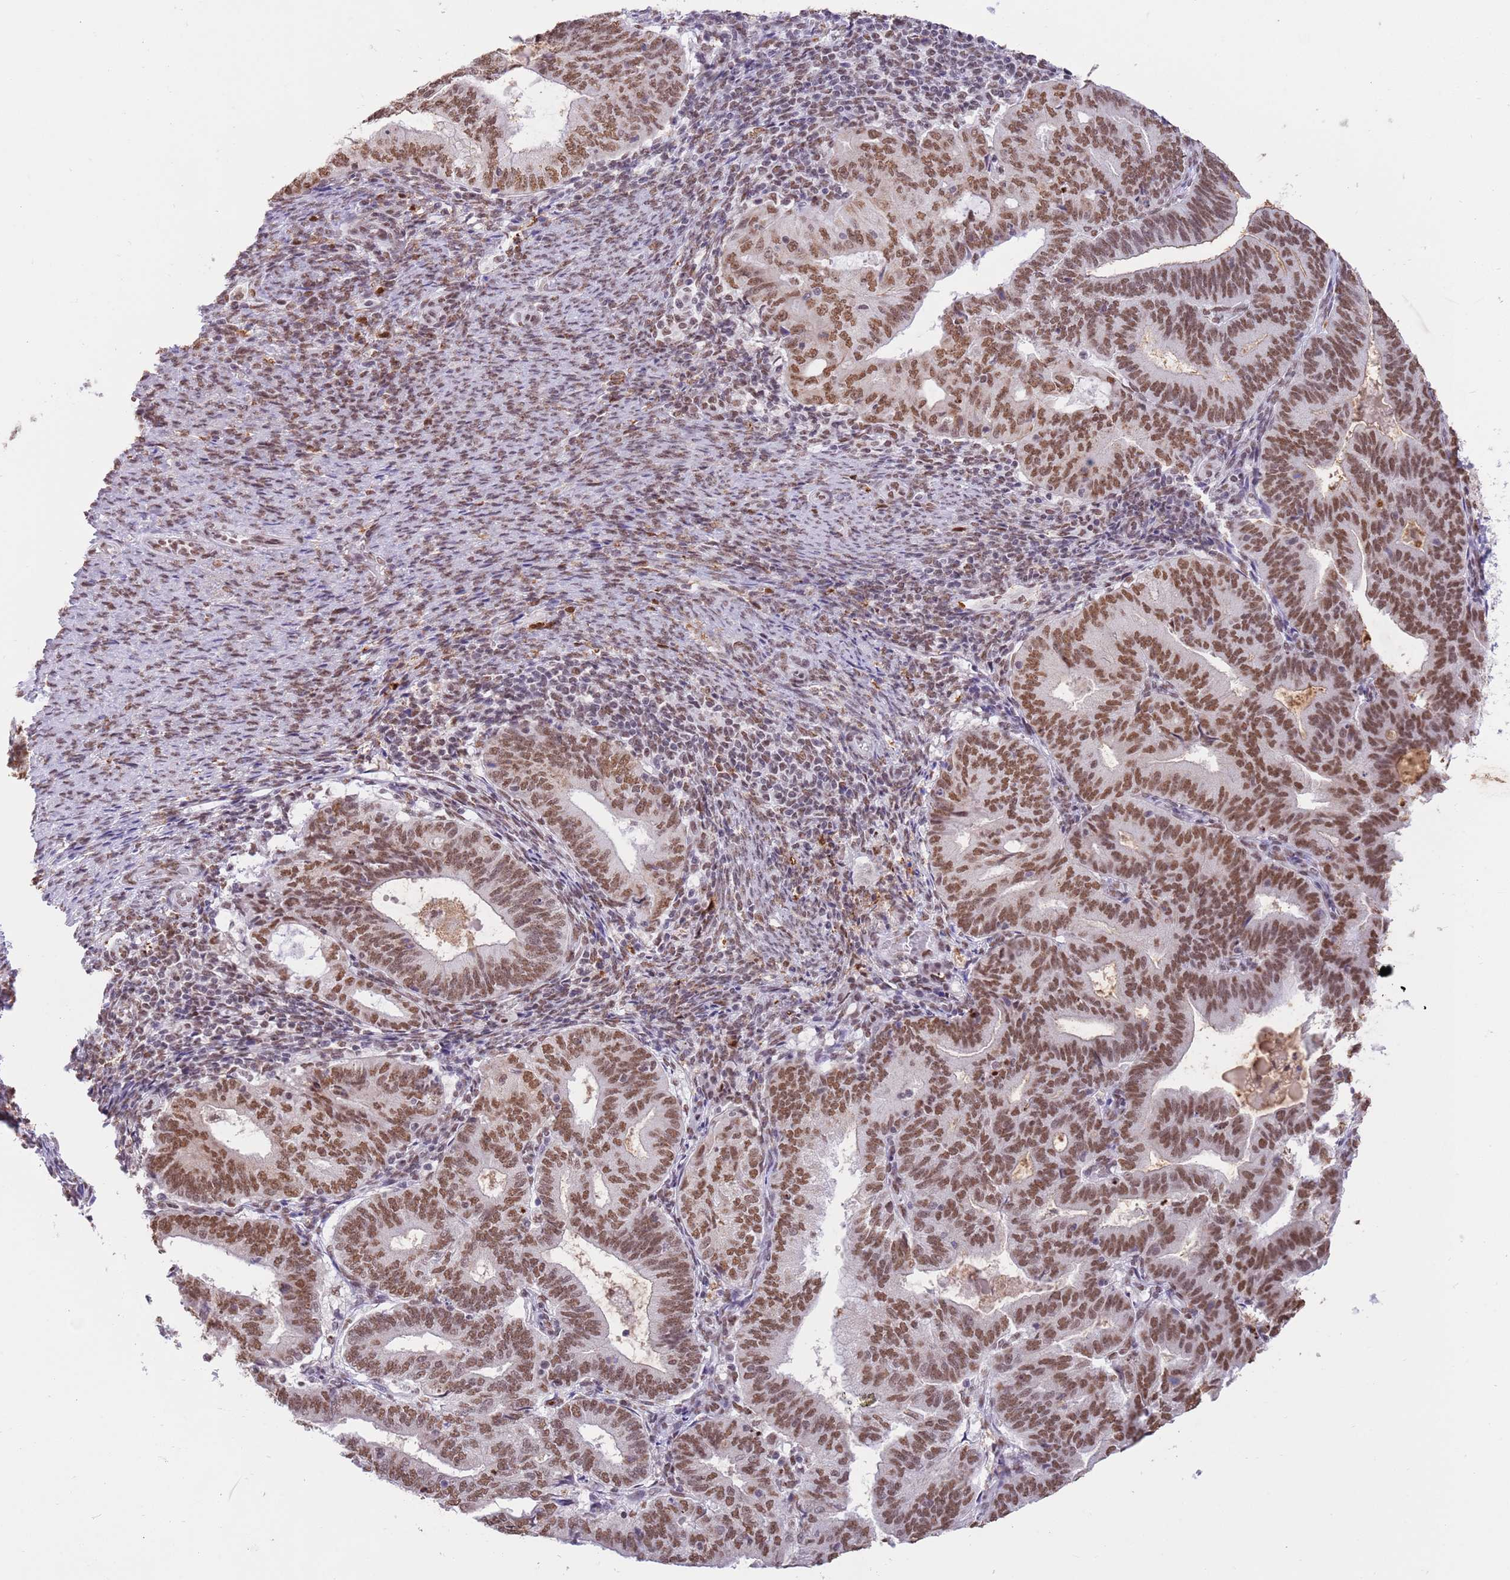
{"staining": {"intensity": "moderate", "quantity": ">75%", "location": "nuclear"}, "tissue": "endometrial cancer", "cell_type": "Tumor cells", "image_type": "cancer", "snomed": [{"axis": "morphology", "description": "Adenocarcinoma, NOS"}, {"axis": "topography", "description": "Endometrium"}], "caption": "Adenocarcinoma (endometrial) was stained to show a protein in brown. There is medium levels of moderate nuclear positivity in approximately >75% of tumor cells.", "gene": "TRIM32", "patient": {"sex": "female", "age": 70}}